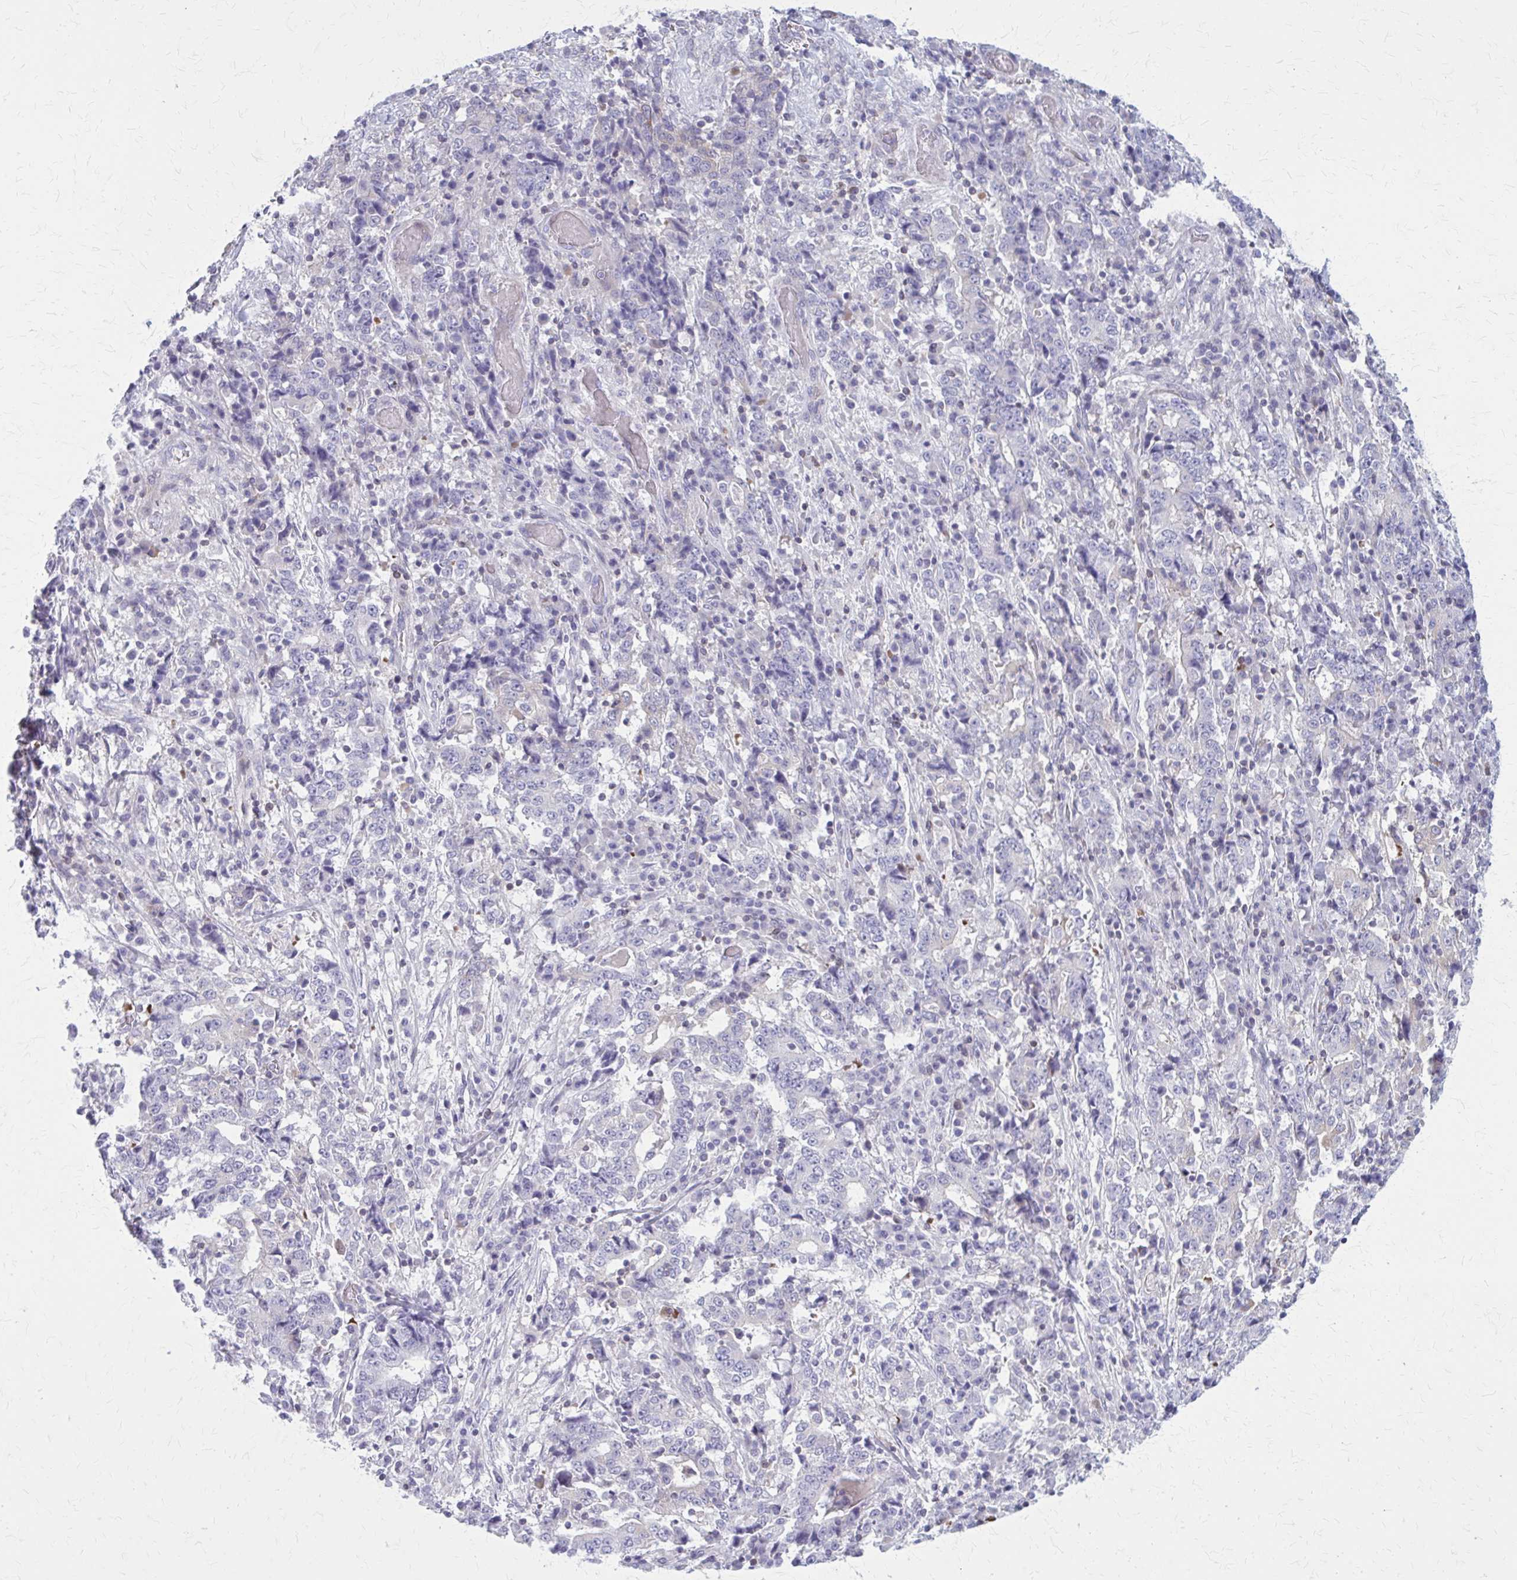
{"staining": {"intensity": "negative", "quantity": "none", "location": "none"}, "tissue": "stomach cancer", "cell_type": "Tumor cells", "image_type": "cancer", "snomed": [{"axis": "morphology", "description": "Normal tissue, NOS"}, {"axis": "morphology", "description": "Adenocarcinoma, NOS"}, {"axis": "topography", "description": "Stomach, upper"}, {"axis": "topography", "description": "Stomach"}], "caption": "DAB immunohistochemical staining of adenocarcinoma (stomach) exhibits no significant expression in tumor cells. (Stains: DAB (3,3'-diaminobenzidine) immunohistochemistry with hematoxylin counter stain, Microscopy: brightfield microscopy at high magnification).", "gene": "PITPNM1", "patient": {"sex": "male", "age": 59}}